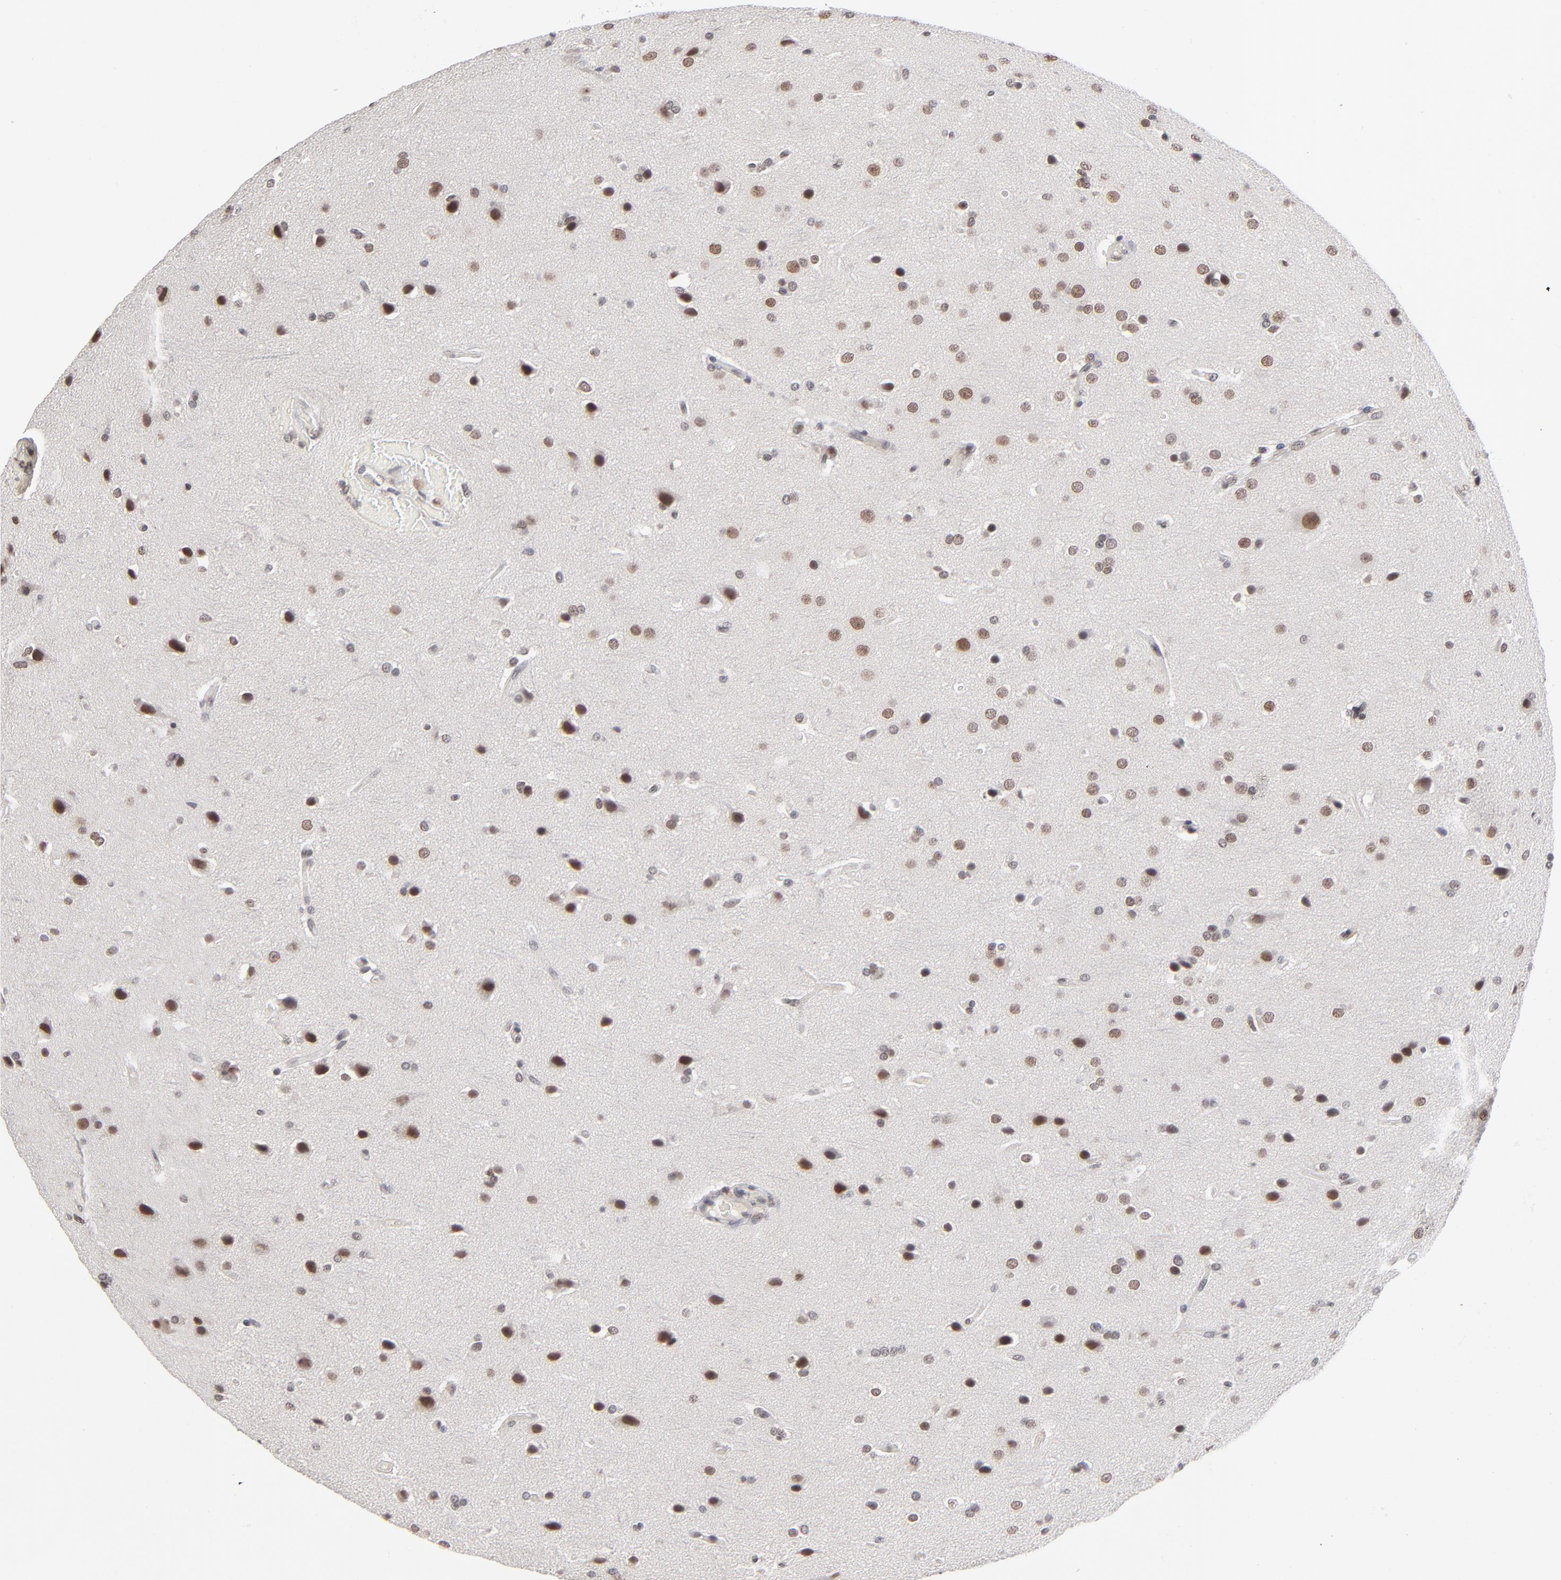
{"staining": {"intensity": "weak", "quantity": ">75%", "location": "nuclear"}, "tissue": "glioma", "cell_type": "Tumor cells", "image_type": "cancer", "snomed": [{"axis": "morphology", "description": "Glioma, malignant, Low grade"}, {"axis": "topography", "description": "Cerebral cortex"}], "caption": "Malignant glioma (low-grade) stained with IHC displays weak nuclear expression in about >75% of tumor cells.", "gene": "MBIP", "patient": {"sex": "female", "age": 47}}